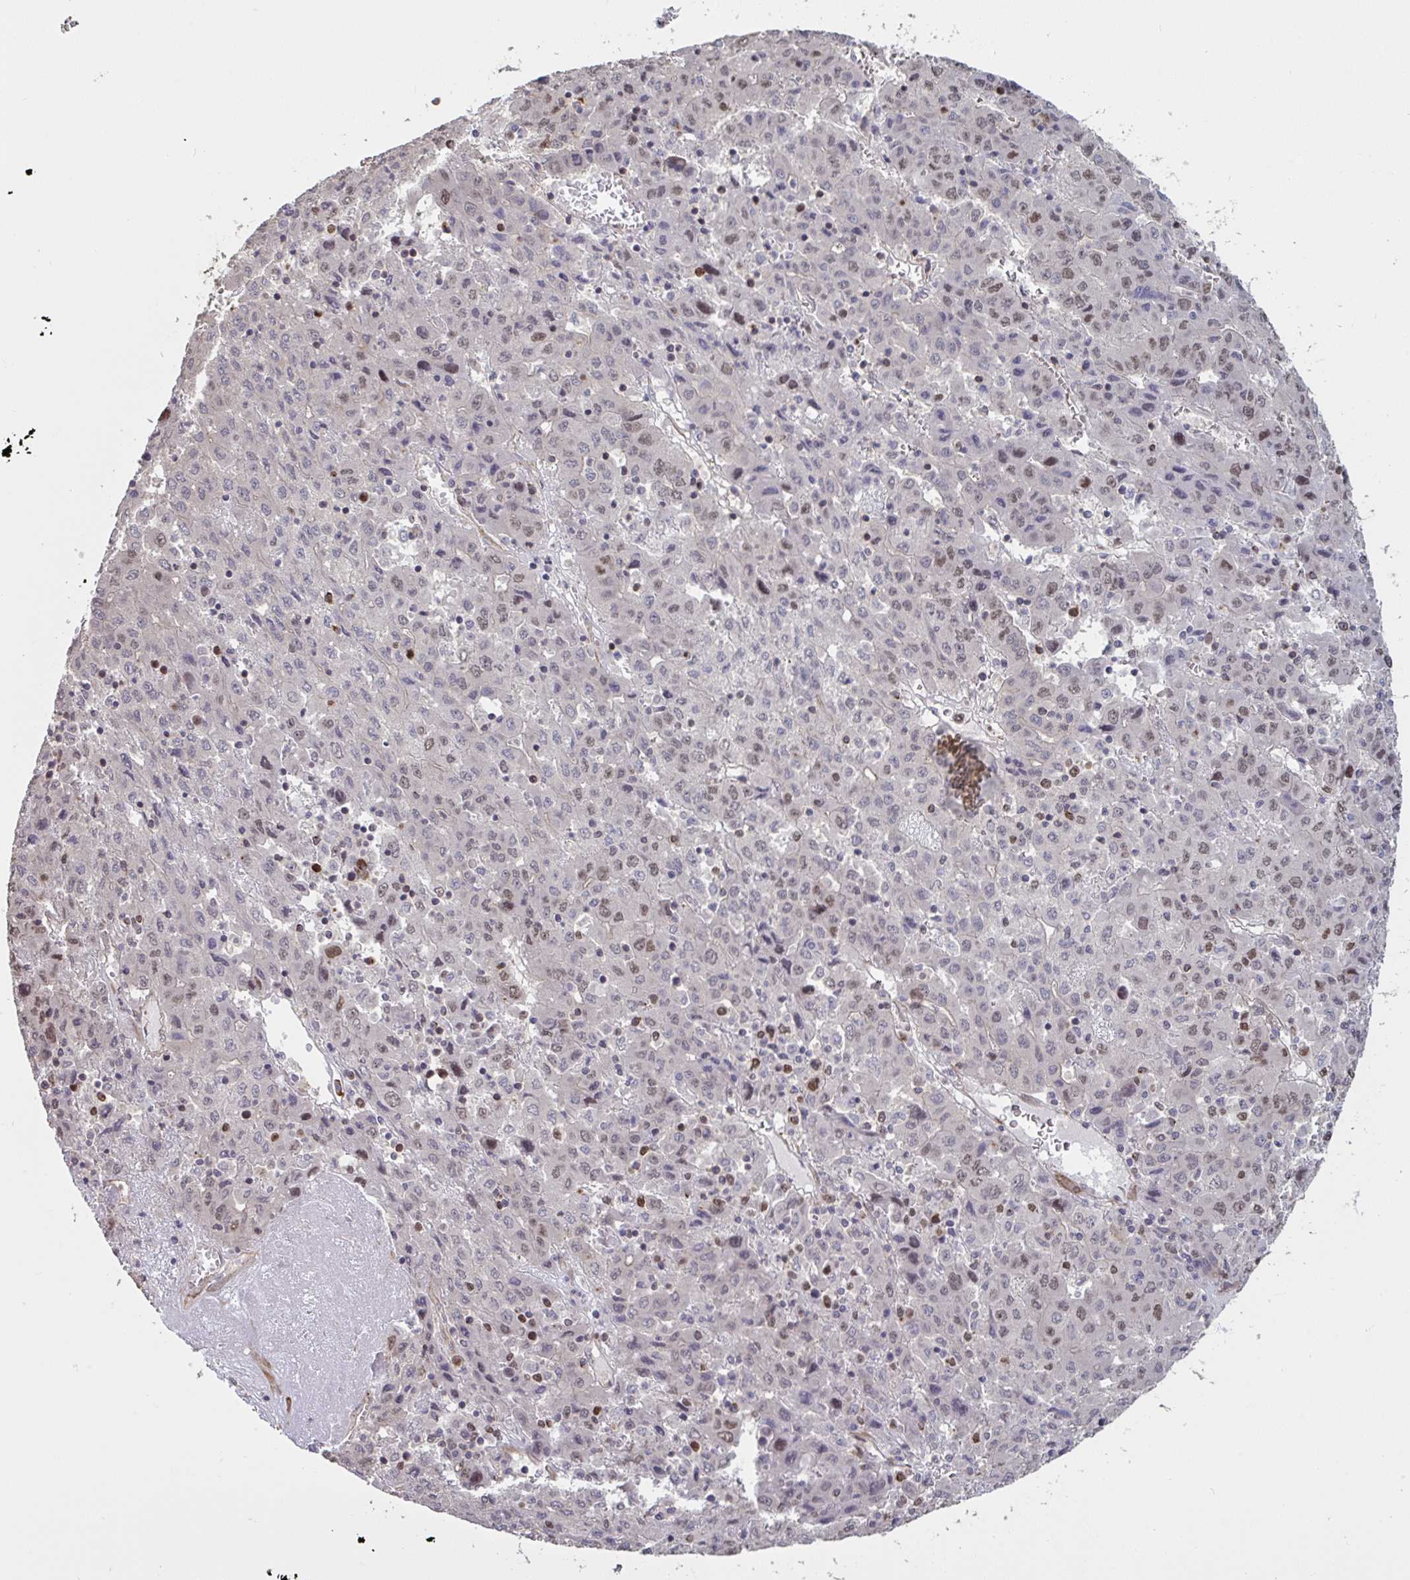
{"staining": {"intensity": "moderate", "quantity": "<25%", "location": "nuclear"}, "tissue": "liver cancer", "cell_type": "Tumor cells", "image_type": "cancer", "snomed": [{"axis": "morphology", "description": "Carcinoma, Hepatocellular, NOS"}, {"axis": "topography", "description": "Liver"}], "caption": "Liver cancer (hepatocellular carcinoma) stained with a brown dye demonstrates moderate nuclear positive positivity in about <25% of tumor cells.", "gene": "IPO5", "patient": {"sex": "female", "age": 53}}